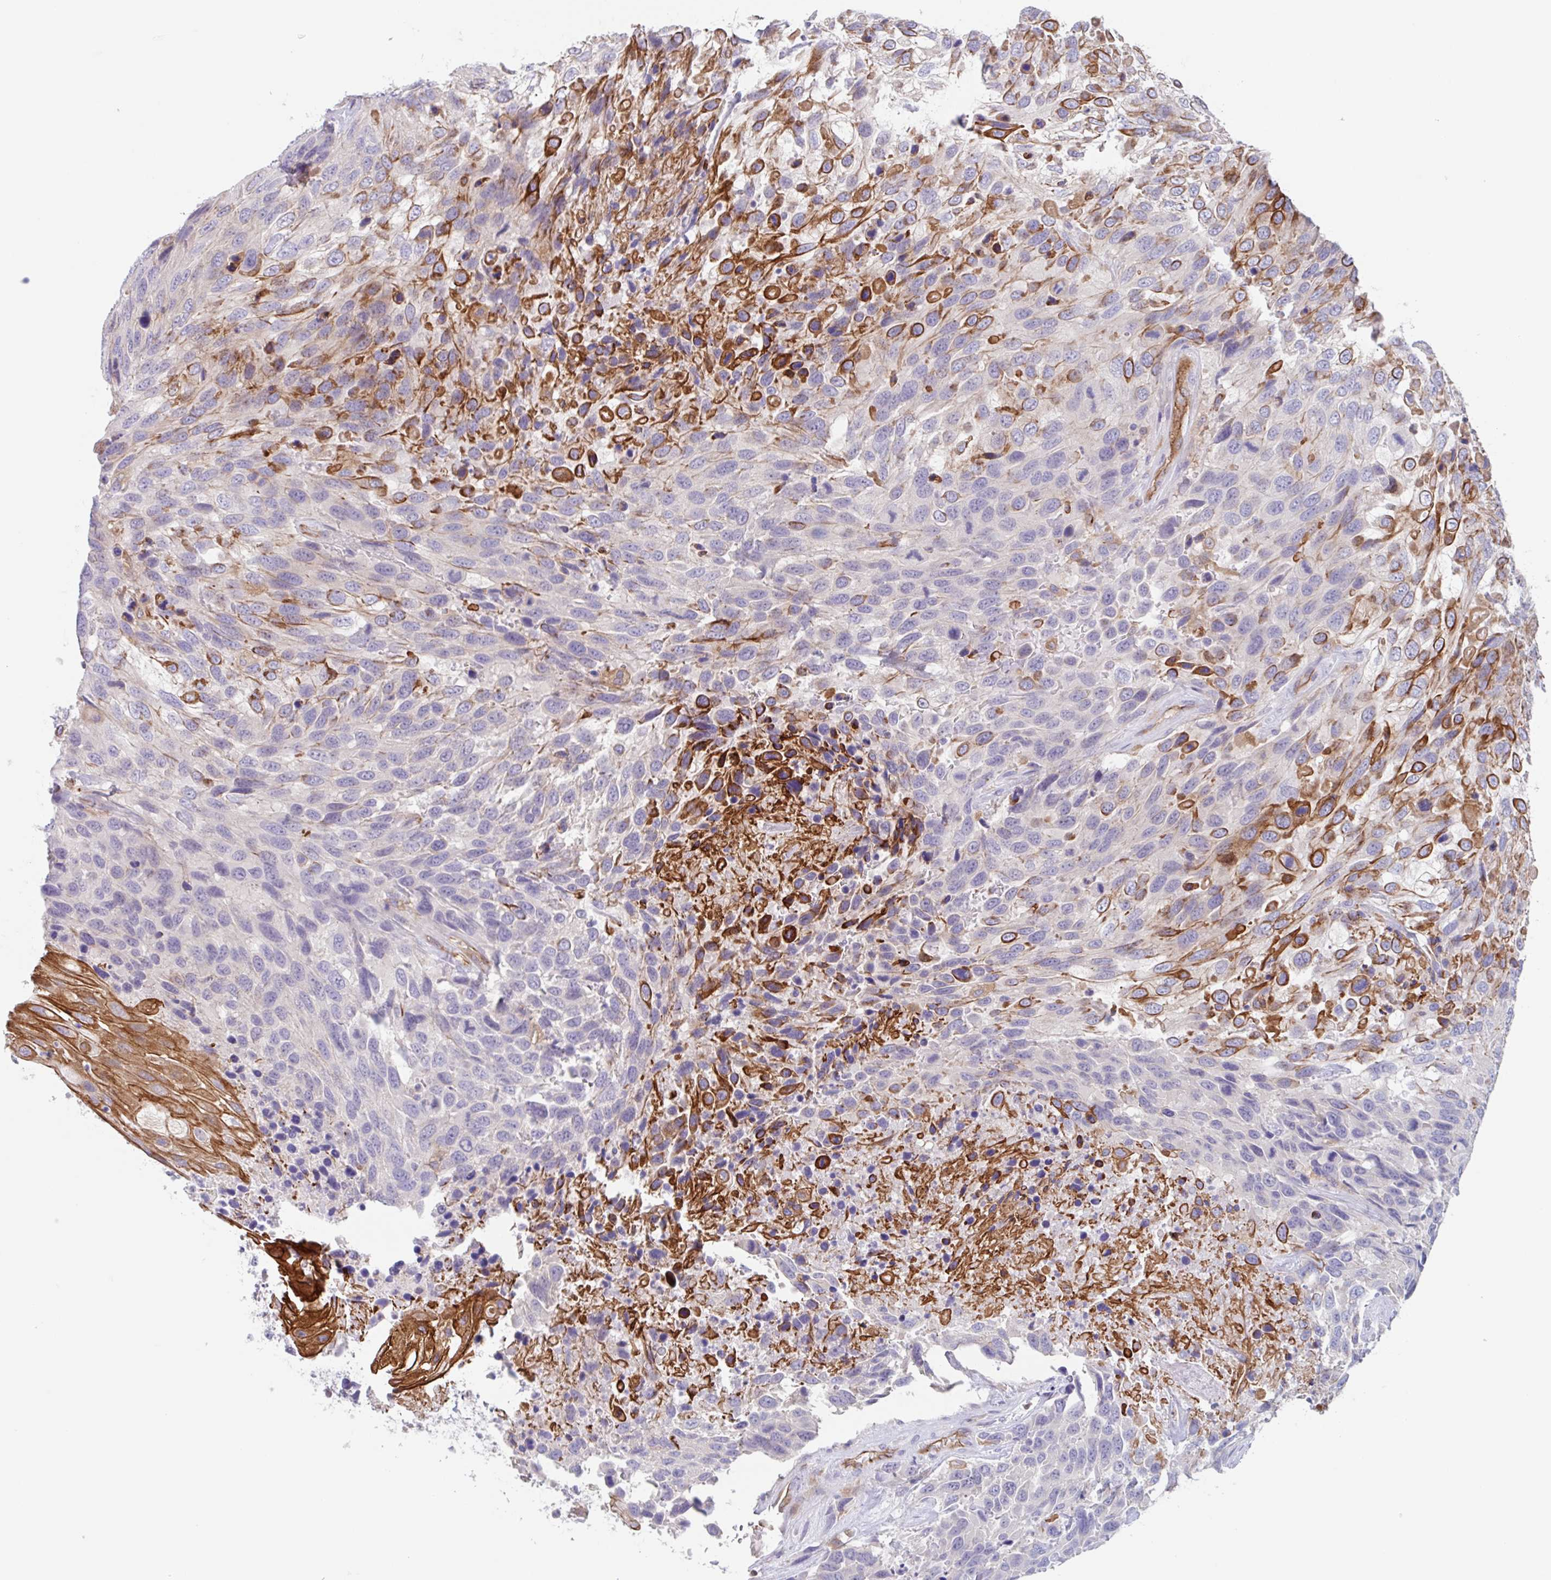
{"staining": {"intensity": "strong", "quantity": "<25%", "location": "cytoplasmic/membranous"}, "tissue": "urothelial cancer", "cell_type": "Tumor cells", "image_type": "cancer", "snomed": [{"axis": "morphology", "description": "Urothelial carcinoma, High grade"}, {"axis": "topography", "description": "Urinary bladder"}], "caption": "Immunohistochemical staining of urothelial carcinoma (high-grade) exhibits strong cytoplasmic/membranous protein expression in about <25% of tumor cells.", "gene": "EHD4", "patient": {"sex": "female", "age": 70}}